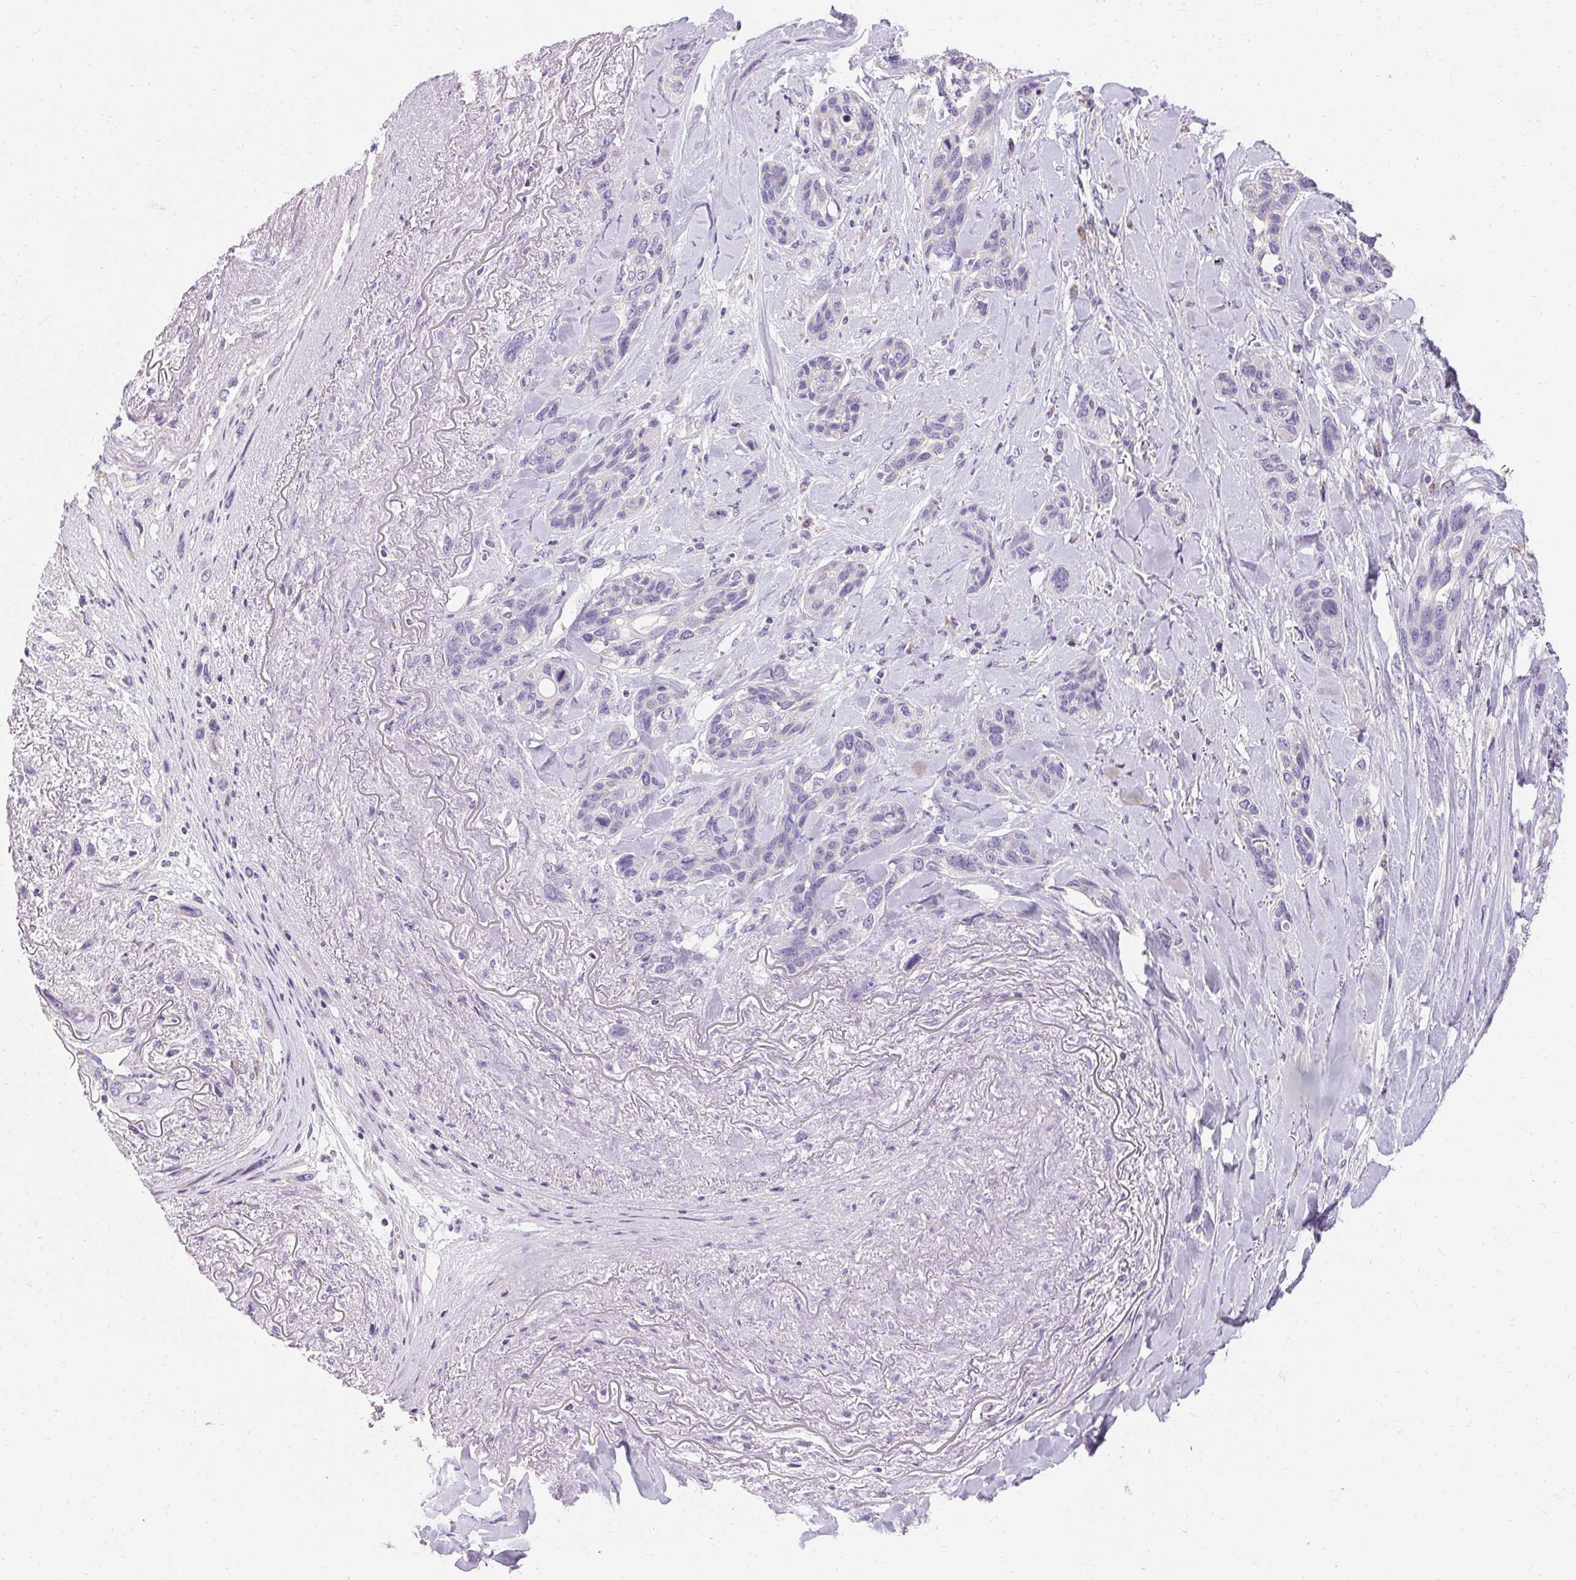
{"staining": {"intensity": "negative", "quantity": "none", "location": "none"}, "tissue": "lung cancer", "cell_type": "Tumor cells", "image_type": "cancer", "snomed": [{"axis": "morphology", "description": "Squamous cell carcinoma, NOS"}, {"axis": "topography", "description": "Lung"}], "caption": "DAB immunohistochemical staining of lung cancer (squamous cell carcinoma) reveals no significant staining in tumor cells. Brightfield microscopy of immunohistochemistry stained with DAB (3,3'-diaminobenzidine) (brown) and hematoxylin (blue), captured at high magnification.", "gene": "ASGR2", "patient": {"sex": "female", "age": 70}}